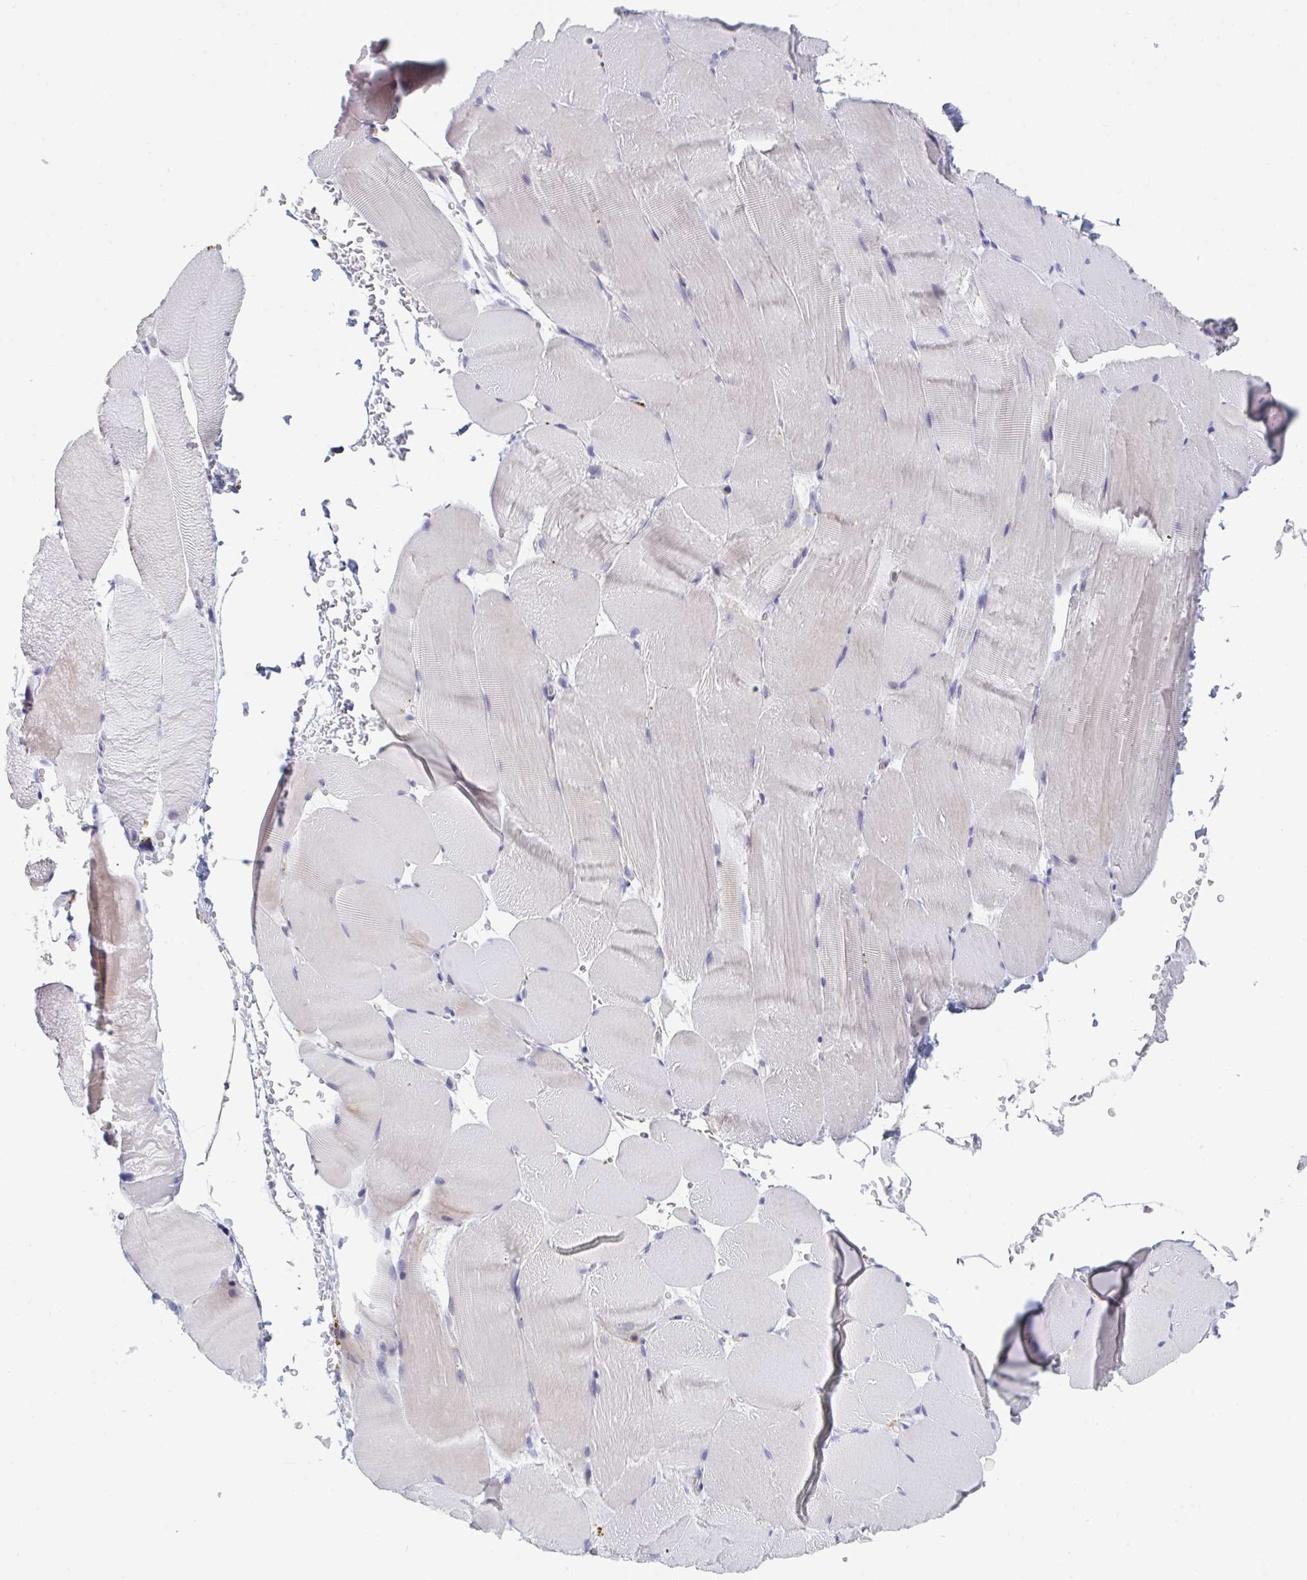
{"staining": {"intensity": "negative", "quantity": "none", "location": "none"}, "tissue": "skeletal muscle", "cell_type": "Myocytes", "image_type": "normal", "snomed": [{"axis": "morphology", "description": "Normal tissue, NOS"}, {"axis": "topography", "description": "Skeletal muscle"}], "caption": "Unremarkable skeletal muscle was stained to show a protein in brown. There is no significant positivity in myocytes. Nuclei are stained in blue.", "gene": "DISP2", "patient": {"sex": "female", "age": 37}}